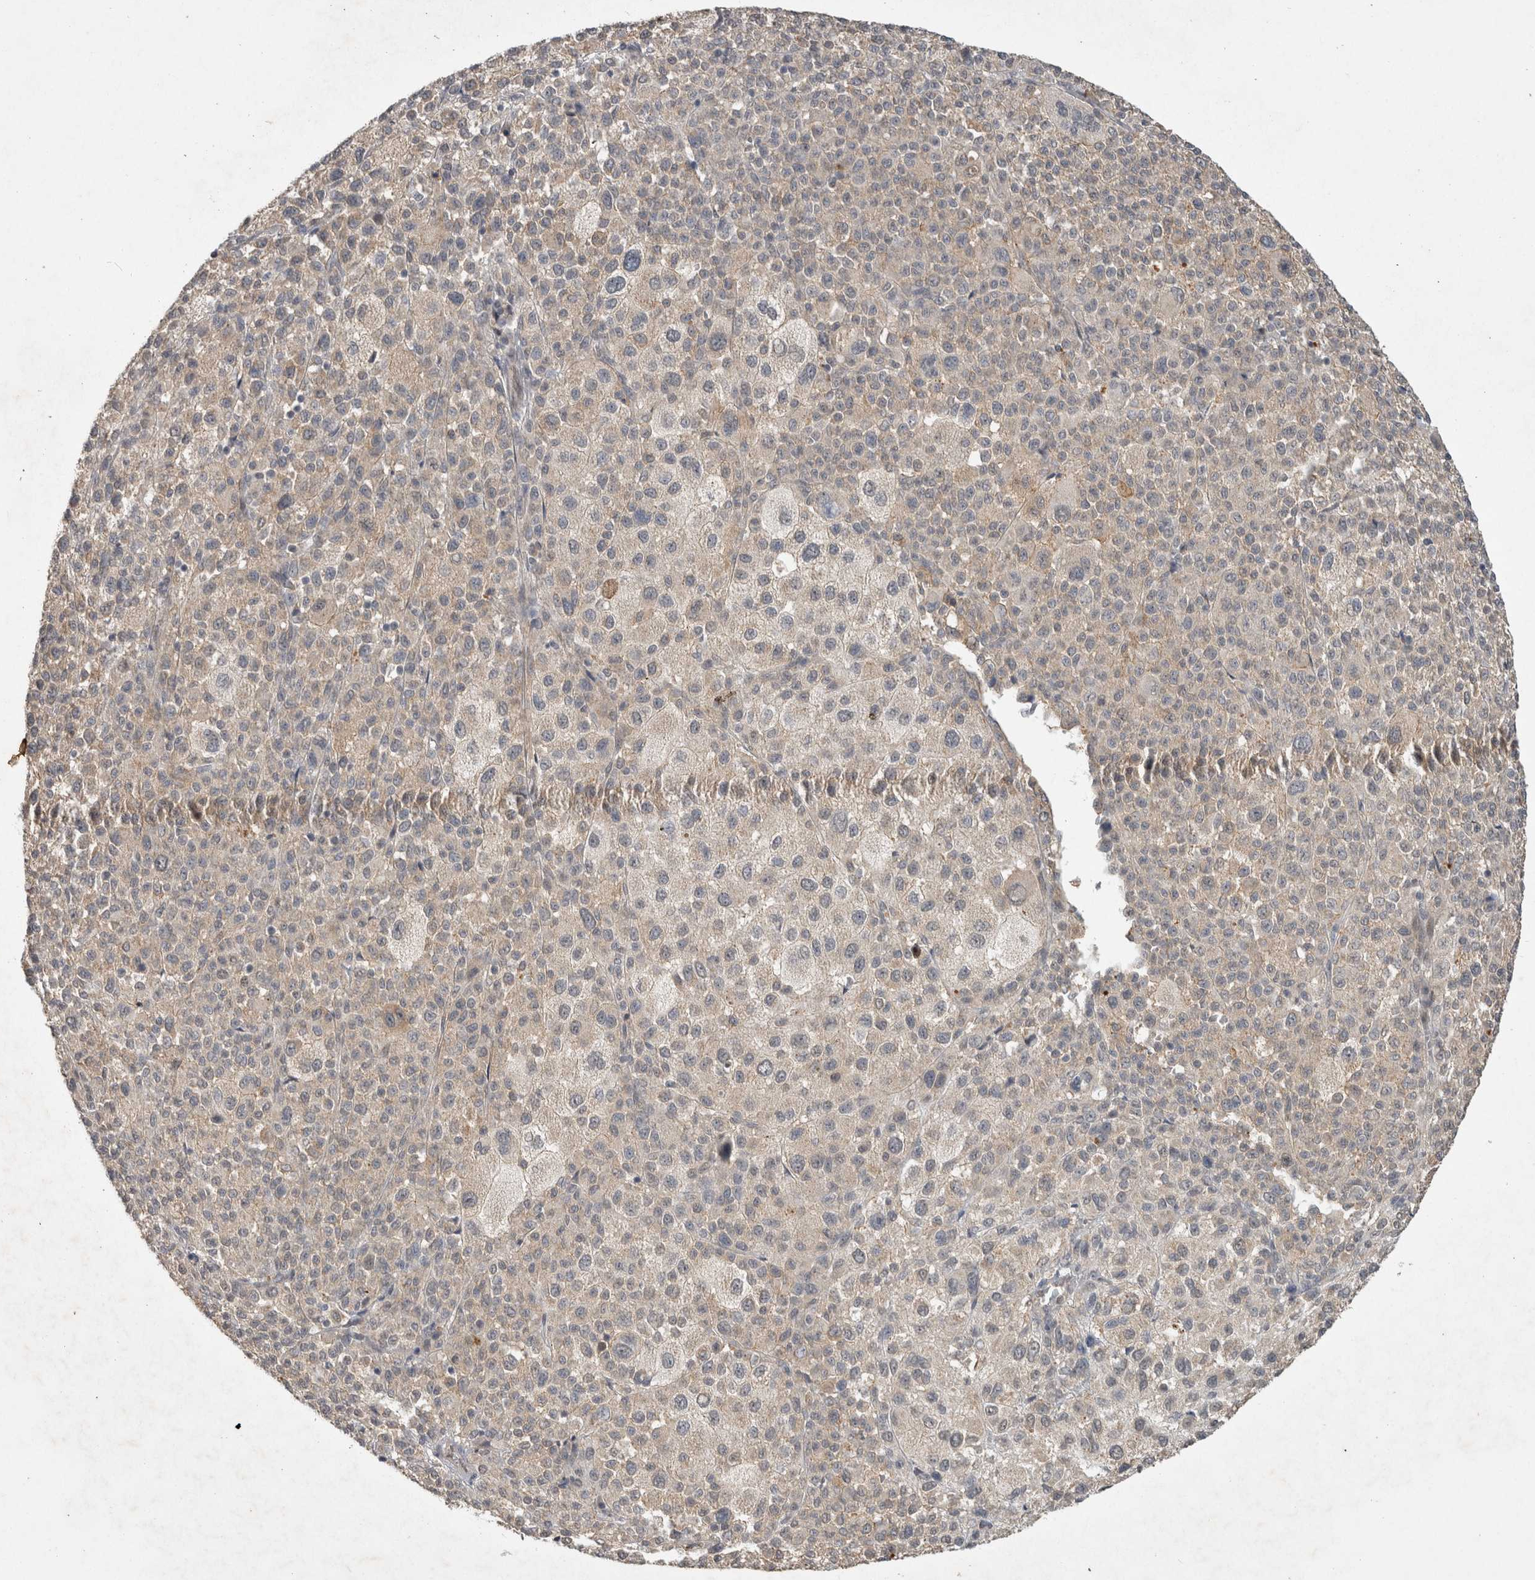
{"staining": {"intensity": "moderate", "quantity": "25%-75%", "location": "cytoplasmic/membranous"}, "tissue": "melanoma", "cell_type": "Tumor cells", "image_type": "cancer", "snomed": [{"axis": "morphology", "description": "Malignant melanoma, Metastatic site"}, {"axis": "topography", "description": "Skin"}], "caption": "IHC of human malignant melanoma (metastatic site) reveals medium levels of moderate cytoplasmic/membranous staining in approximately 25%-75% of tumor cells.", "gene": "RHPN1", "patient": {"sex": "female", "age": 74}}